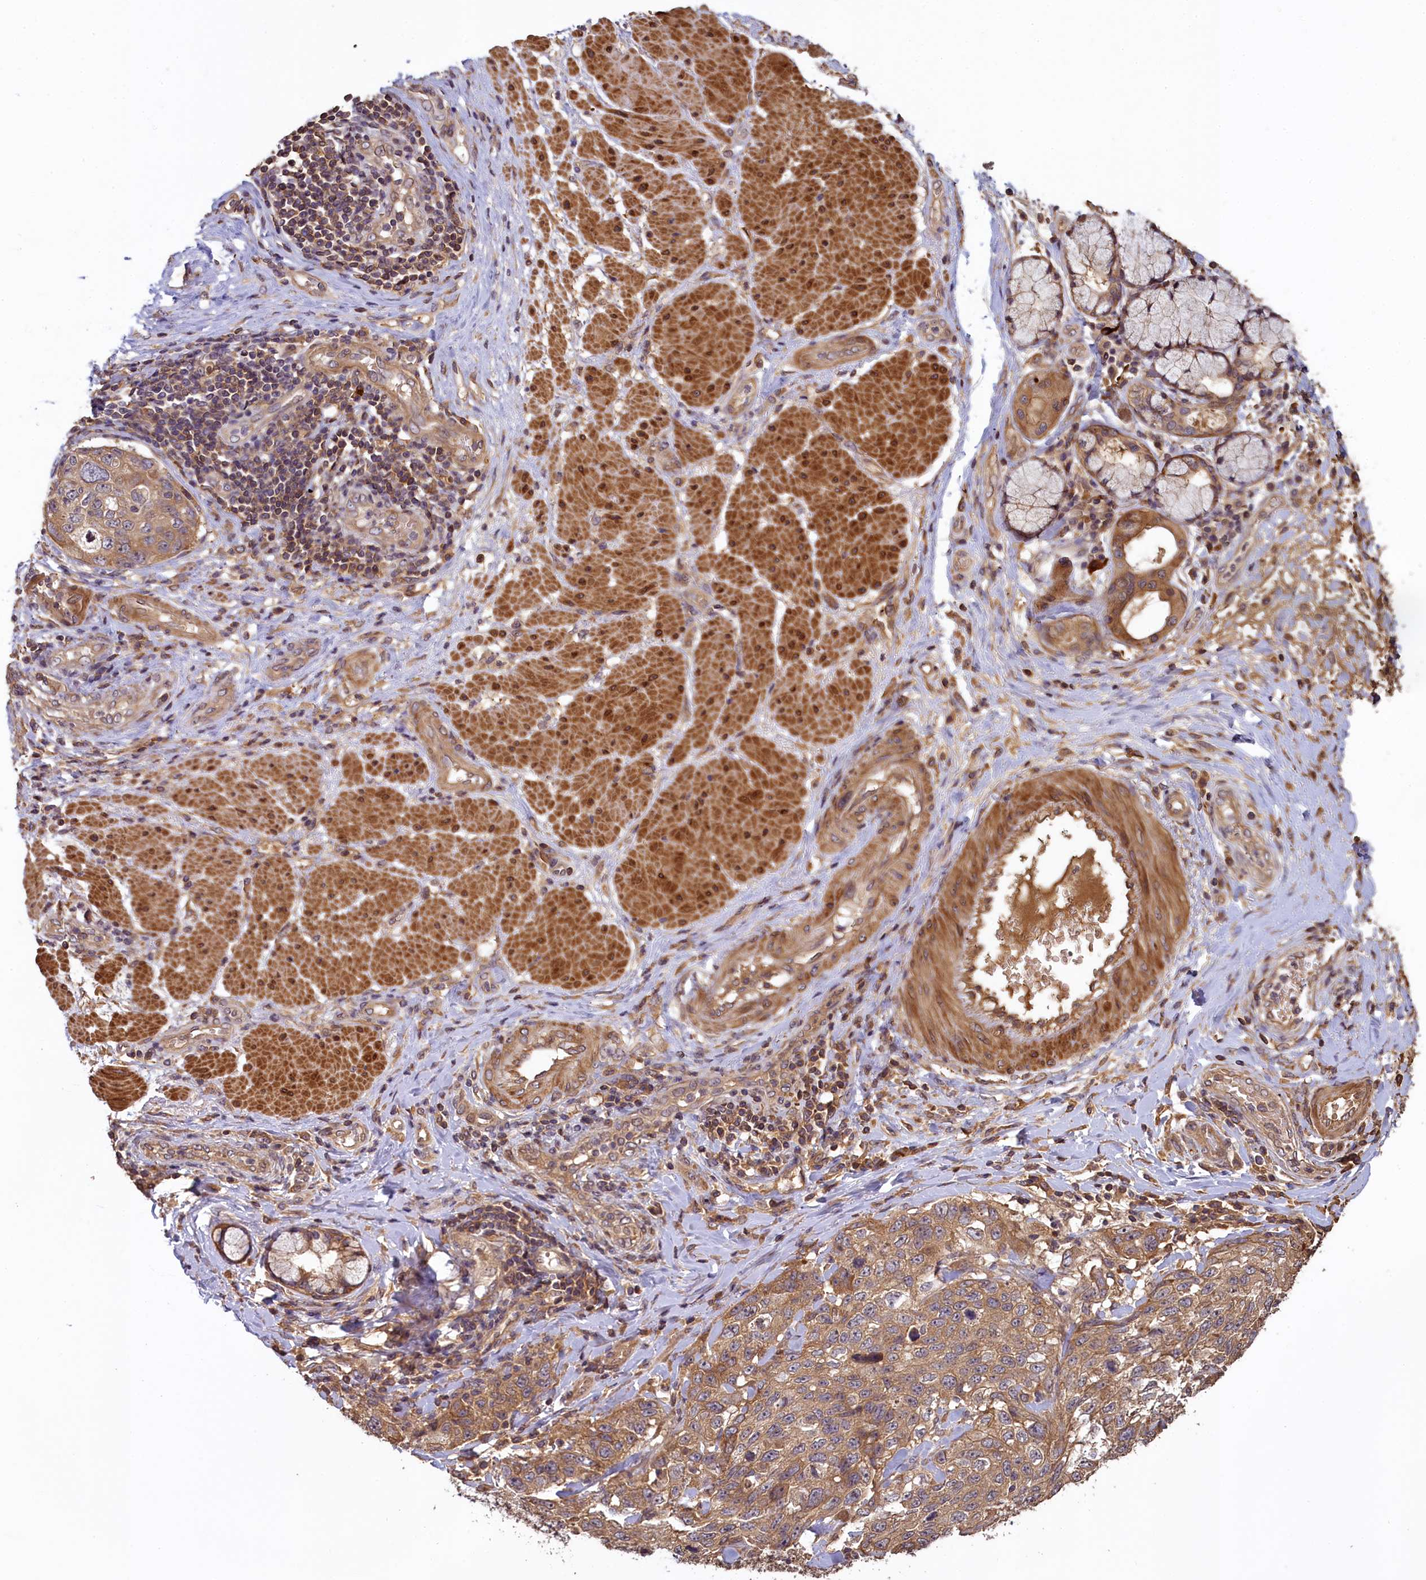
{"staining": {"intensity": "moderate", "quantity": ">75%", "location": "cytoplasmic/membranous"}, "tissue": "stomach cancer", "cell_type": "Tumor cells", "image_type": "cancer", "snomed": [{"axis": "morphology", "description": "Adenocarcinoma, NOS"}, {"axis": "topography", "description": "Stomach"}], "caption": "DAB immunohistochemical staining of stomach cancer demonstrates moderate cytoplasmic/membranous protein positivity in about >75% of tumor cells.", "gene": "NUDT6", "patient": {"sex": "male", "age": 48}}